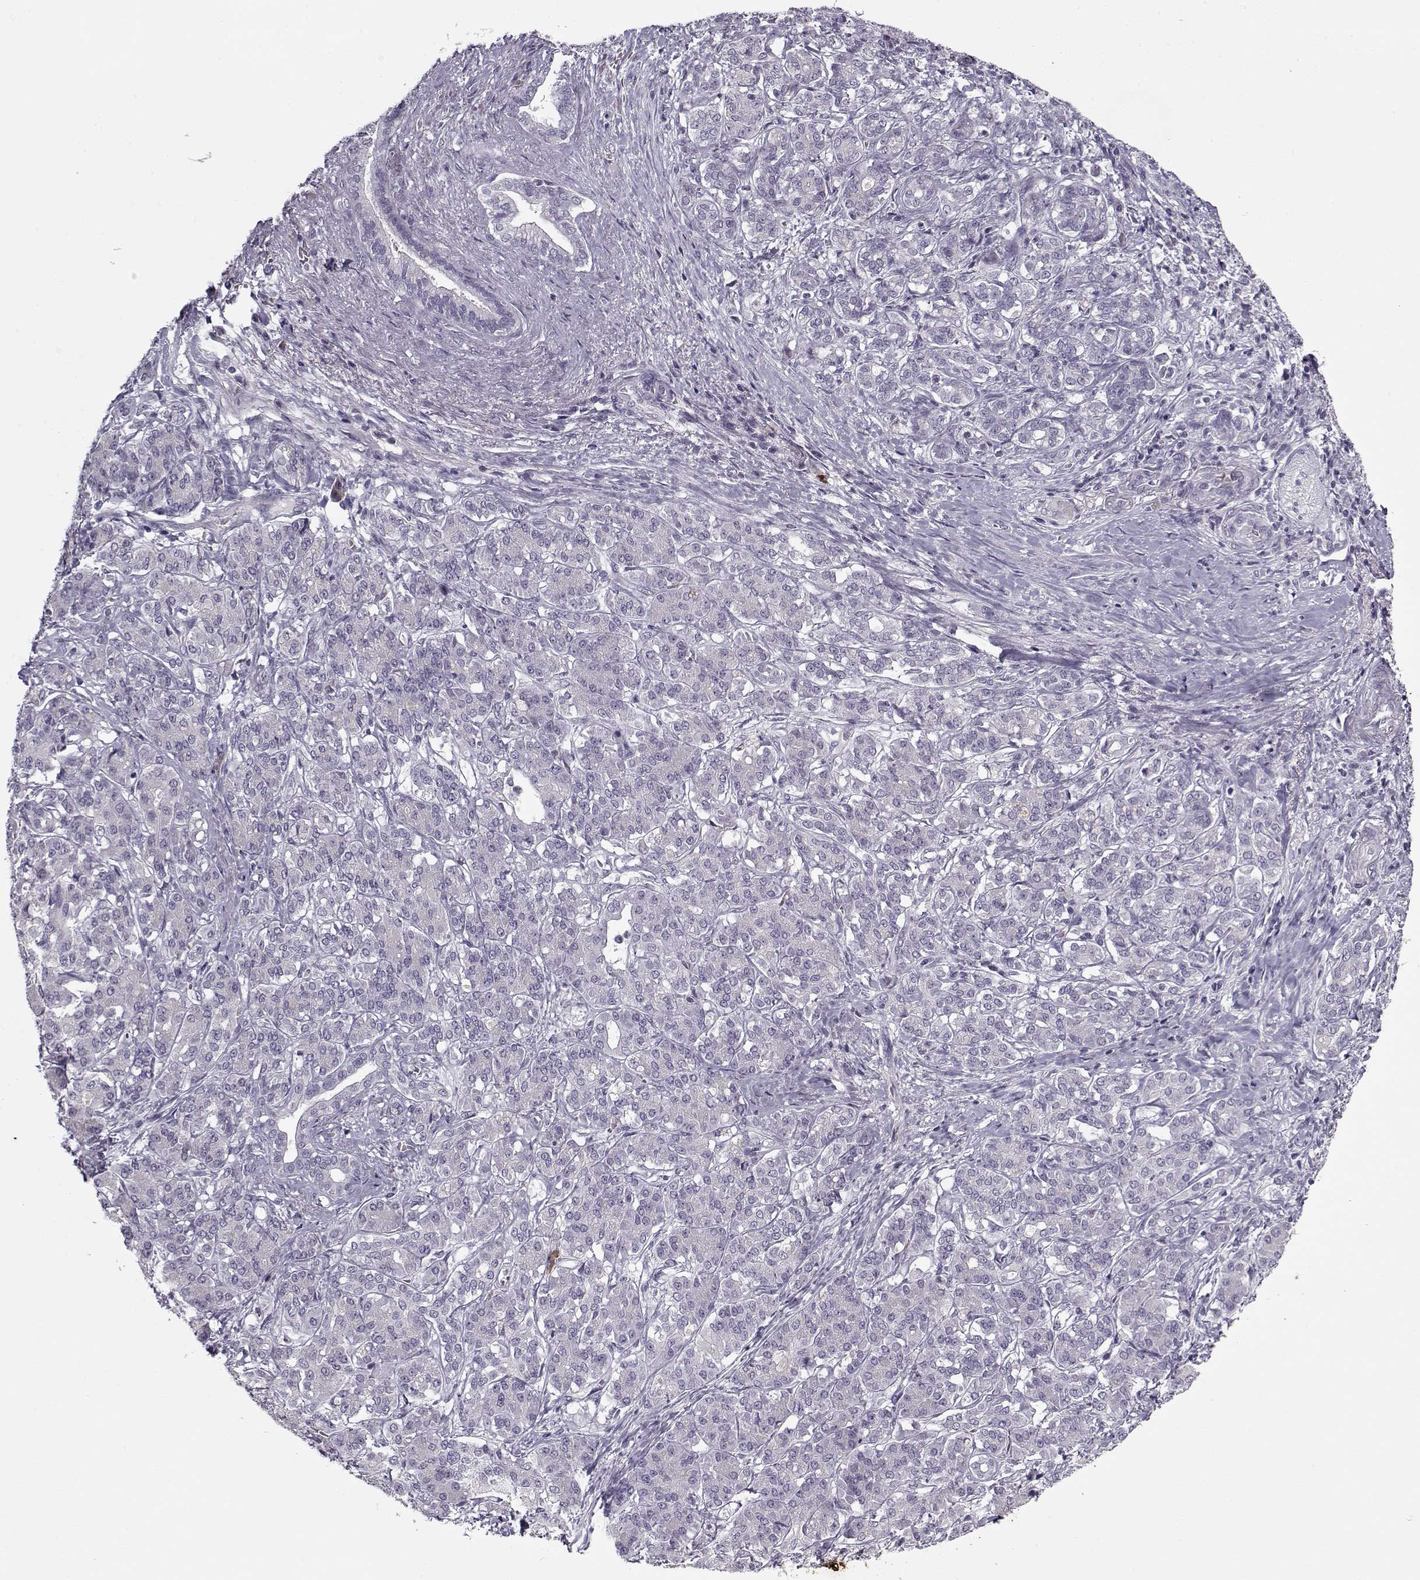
{"staining": {"intensity": "negative", "quantity": "none", "location": "none"}, "tissue": "pancreatic cancer", "cell_type": "Tumor cells", "image_type": "cancer", "snomed": [{"axis": "morphology", "description": "Normal tissue, NOS"}, {"axis": "morphology", "description": "Inflammation, NOS"}, {"axis": "morphology", "description": "Adenocarcinoma, NOS"}, {"axis": "topography", "description": "Pancreas"}], "caption": "This is an immunohistochemistry micrograph of human pancreatic cancer. There is no expression in tumor cells.", "gene": "KRT9", "patient": {"sex": "male", "age": 57}}